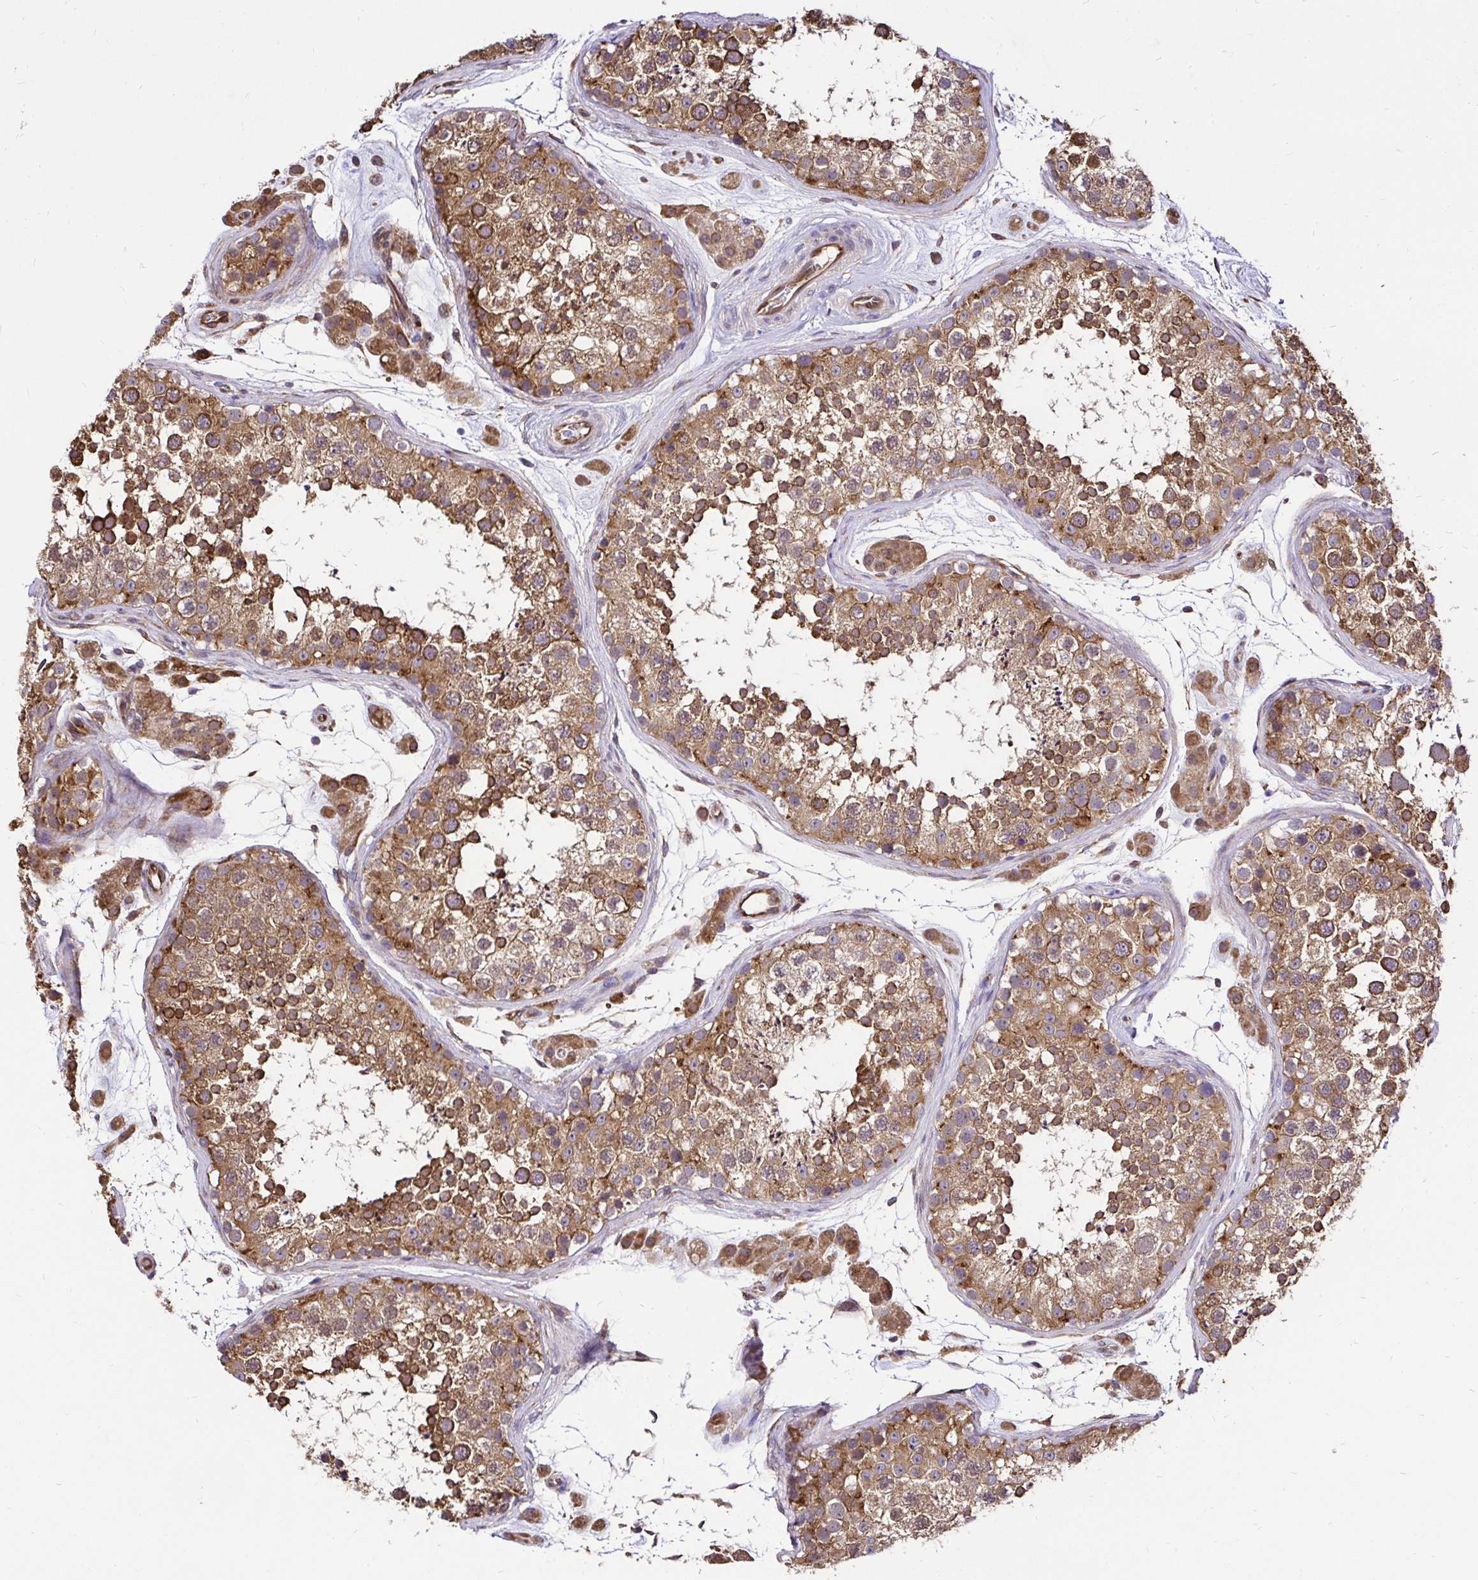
{"staining": {"intensity": "strong", "quantity": ">75%", "location": "cytoplasmic/membranous"}, "tissue": "testis", "cell_type": "Cells in seminiferous ducts", "image_type": "normal", "snomed": [{"axis": "morphology", "description": "Normal tissue, NOS"}, {"axis": "topography", "description": "Testis"}], "caption": "Immunohistochemical staining of normal human testis displays >75% levels of strong cytoplasmic/membranous protein expression in about >75% of cells in seminiferous ducts. The staining is performed using DAB brown chromogen to label protein expression. The nuclei are counter-stained blue using hematoxylin.", "gene": "CCDC122", "patient": {"sex": "male", "age": 41}}